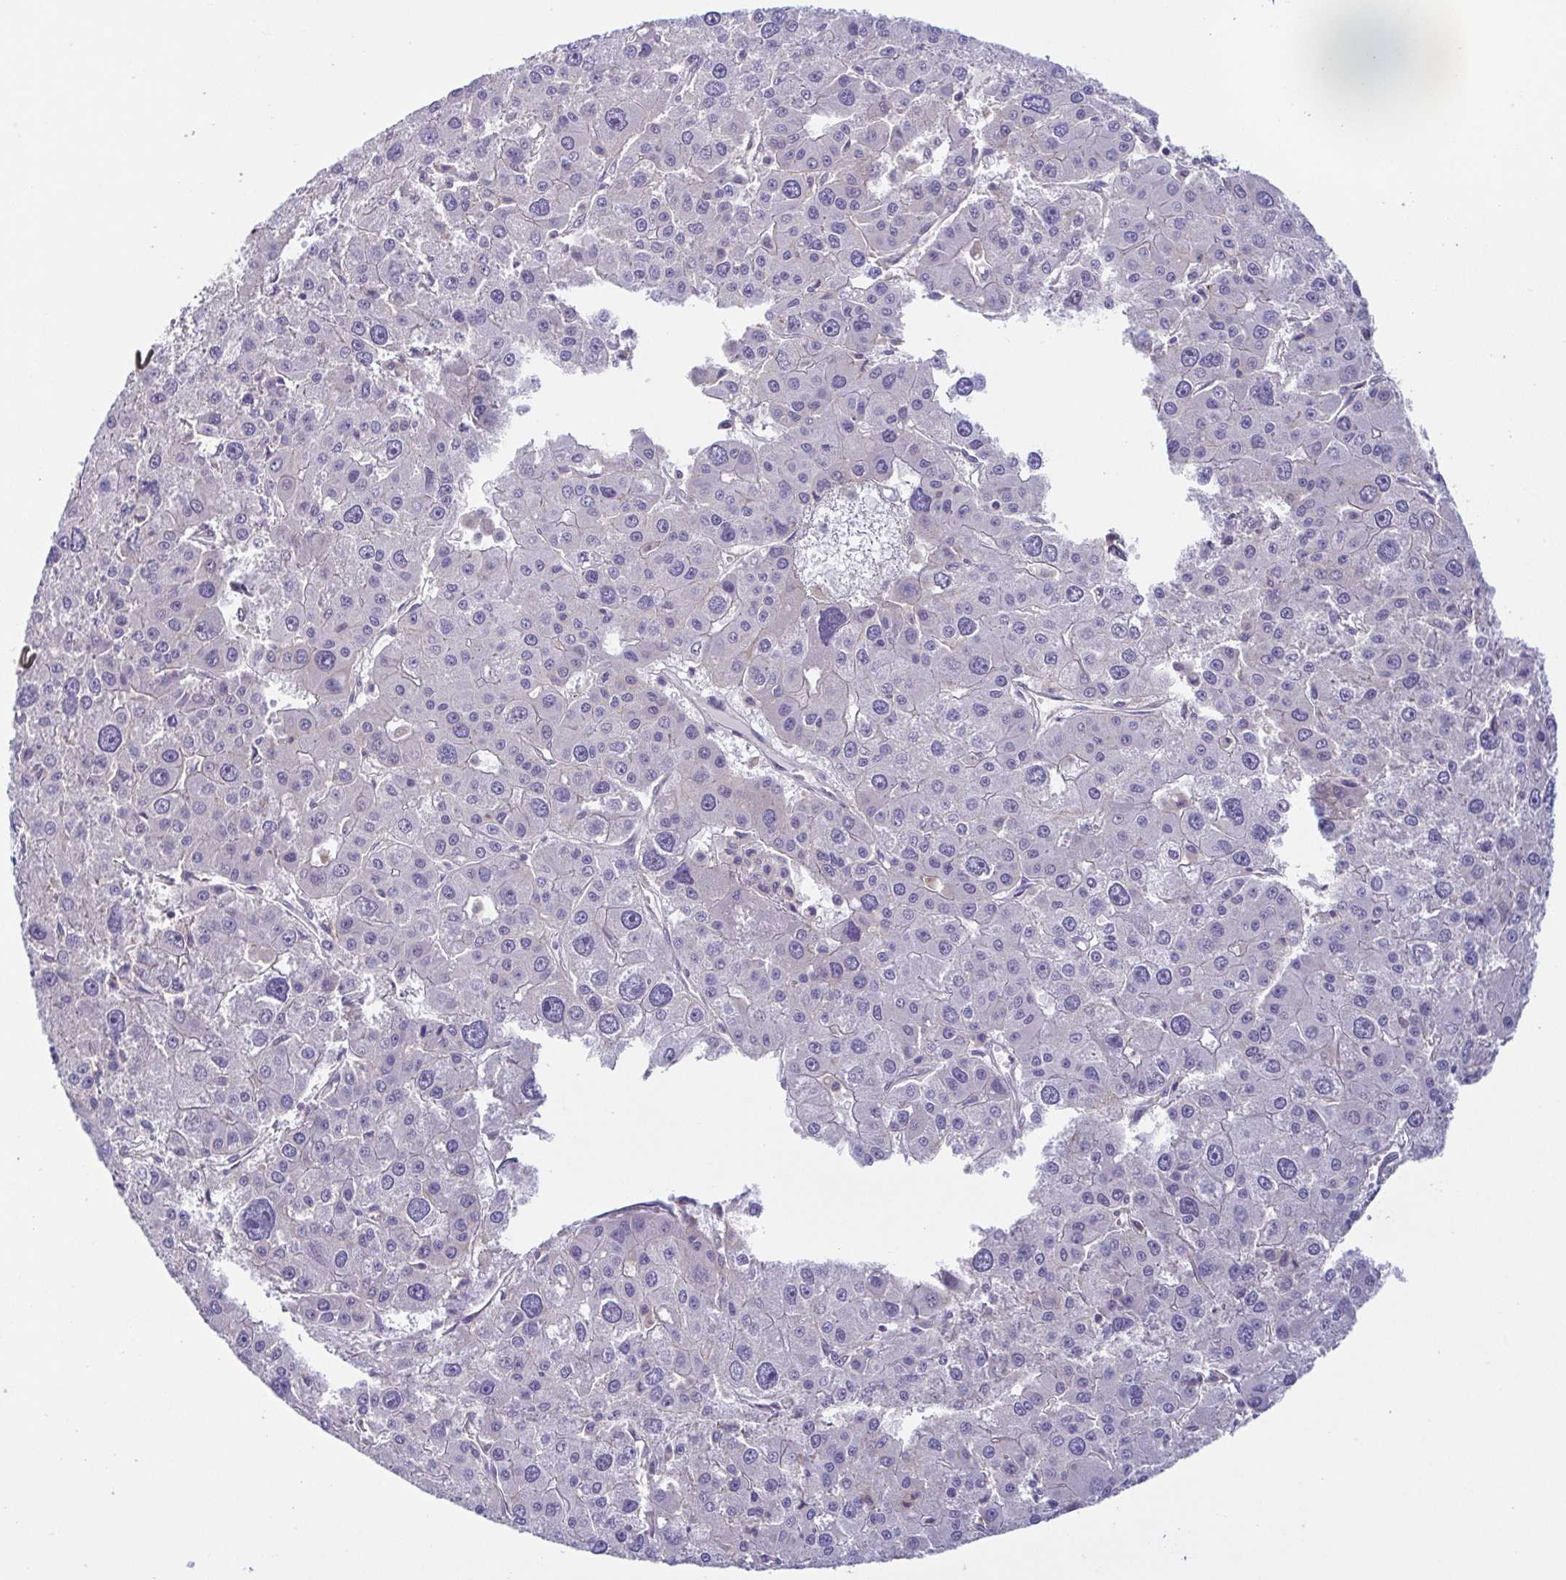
{"staining": {"intensity": "negative", "quantity": "none", "location": "none"}, "tissue": "liver cancer", "cell_type": "Tumor cells", "image_type": "cancer", "snomed": [{"axis": "morphology", "description": "Carcinoma, Hepatocellular, NOS"}, {"axis": "topography", "description": "Liver"}], "caption": "This is a image of immunohistochemistry (IHC) staining of hepatocellular carcinoma (liver), which shows no staining in tumor cells. Nuclei are stained in blue.", "gene": "UBE2Q1", "patient": {"sex": "male", "age": 73}}